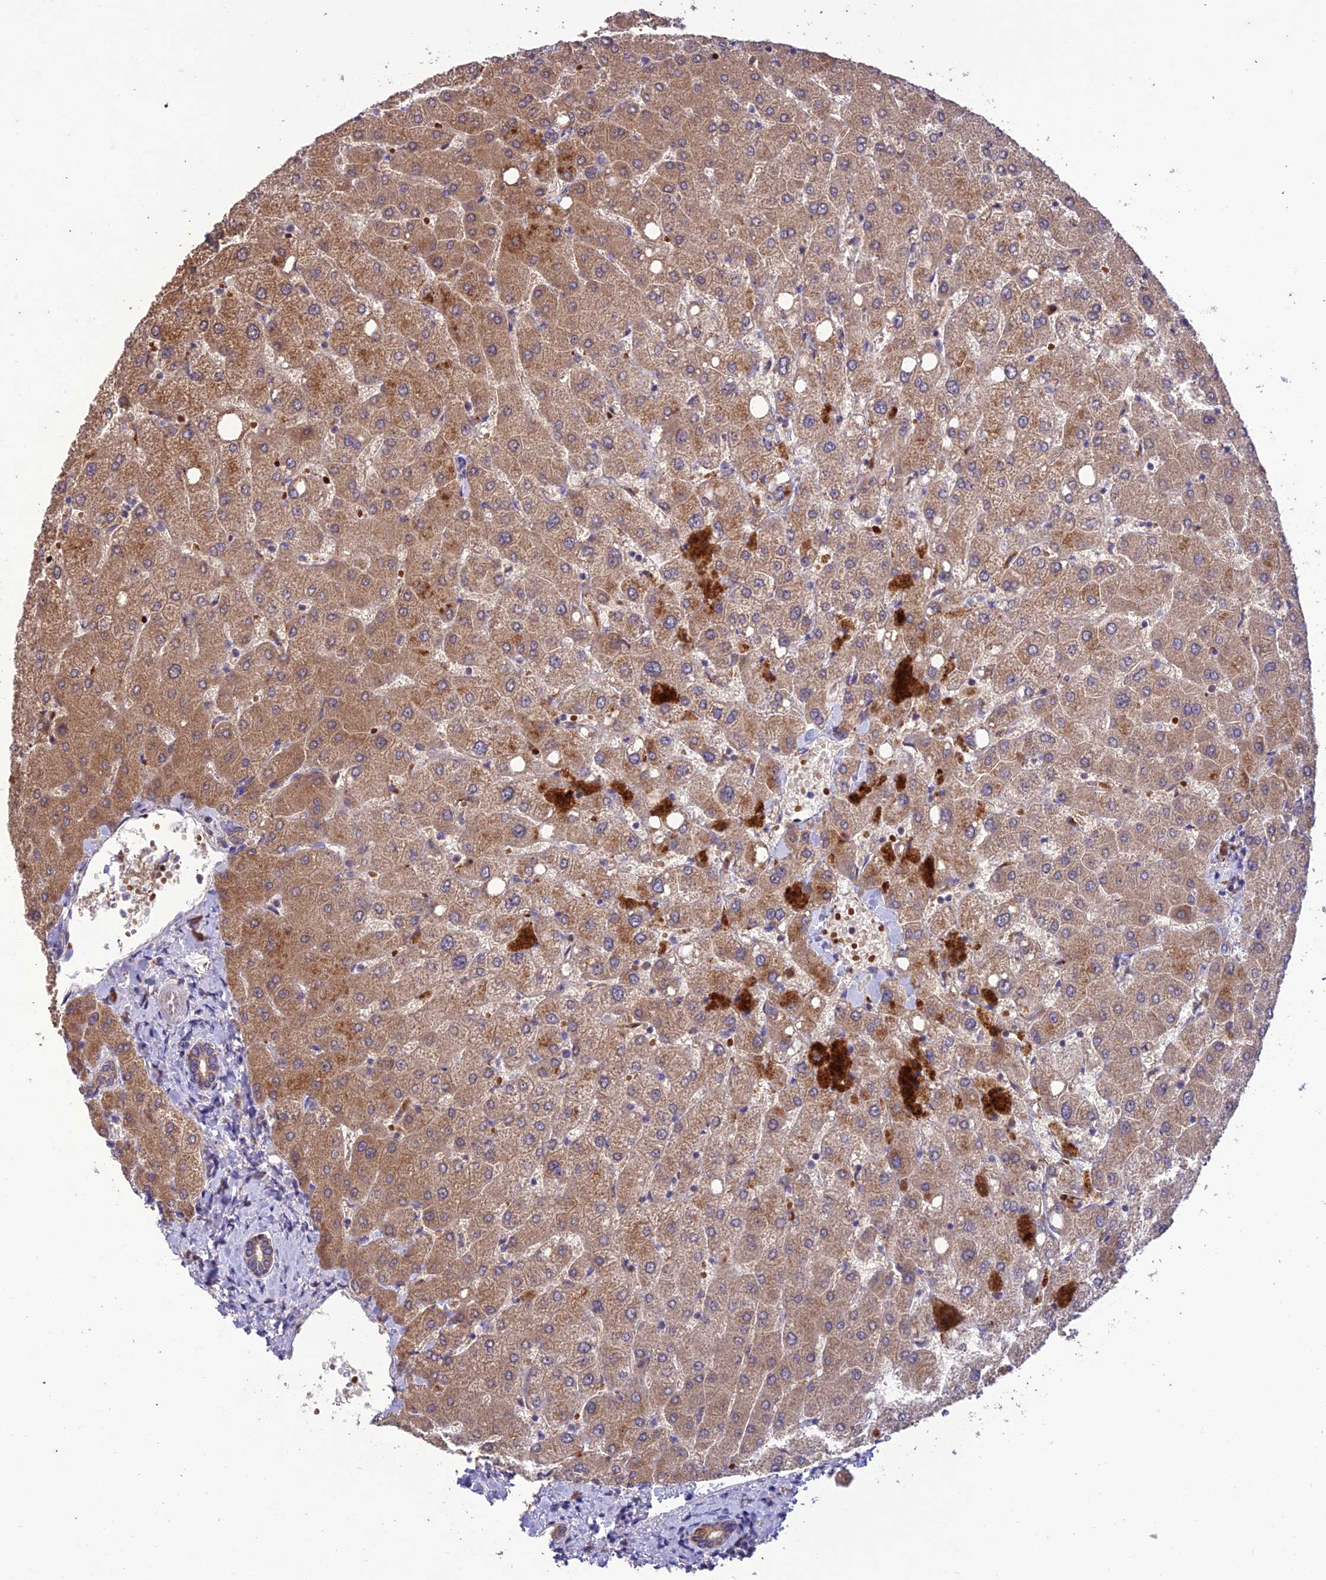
{"staining": {"intensity": "weak", "quantity": "25%-75%", "location": "cytoplasmic/membranous"}, "tissue": "liver", "cell_type": "Cholangiocytes", "image_type": "normal", "snomed": [{"axis": "morphology", "description": "Normal tissue, NOS"}, {"axis": "topography", "description": "Liver"}], "caption": "Immunohistochemistry (IHC) photomicrograph of normal liver stained for a protein (brown), which displays low levels of weak cytoplasmic/membranous staining in approximately 25%-75% of cholangiocytes.", "gene": "NDUFAF1", "patient": {"sex": "female", "age": 54}}